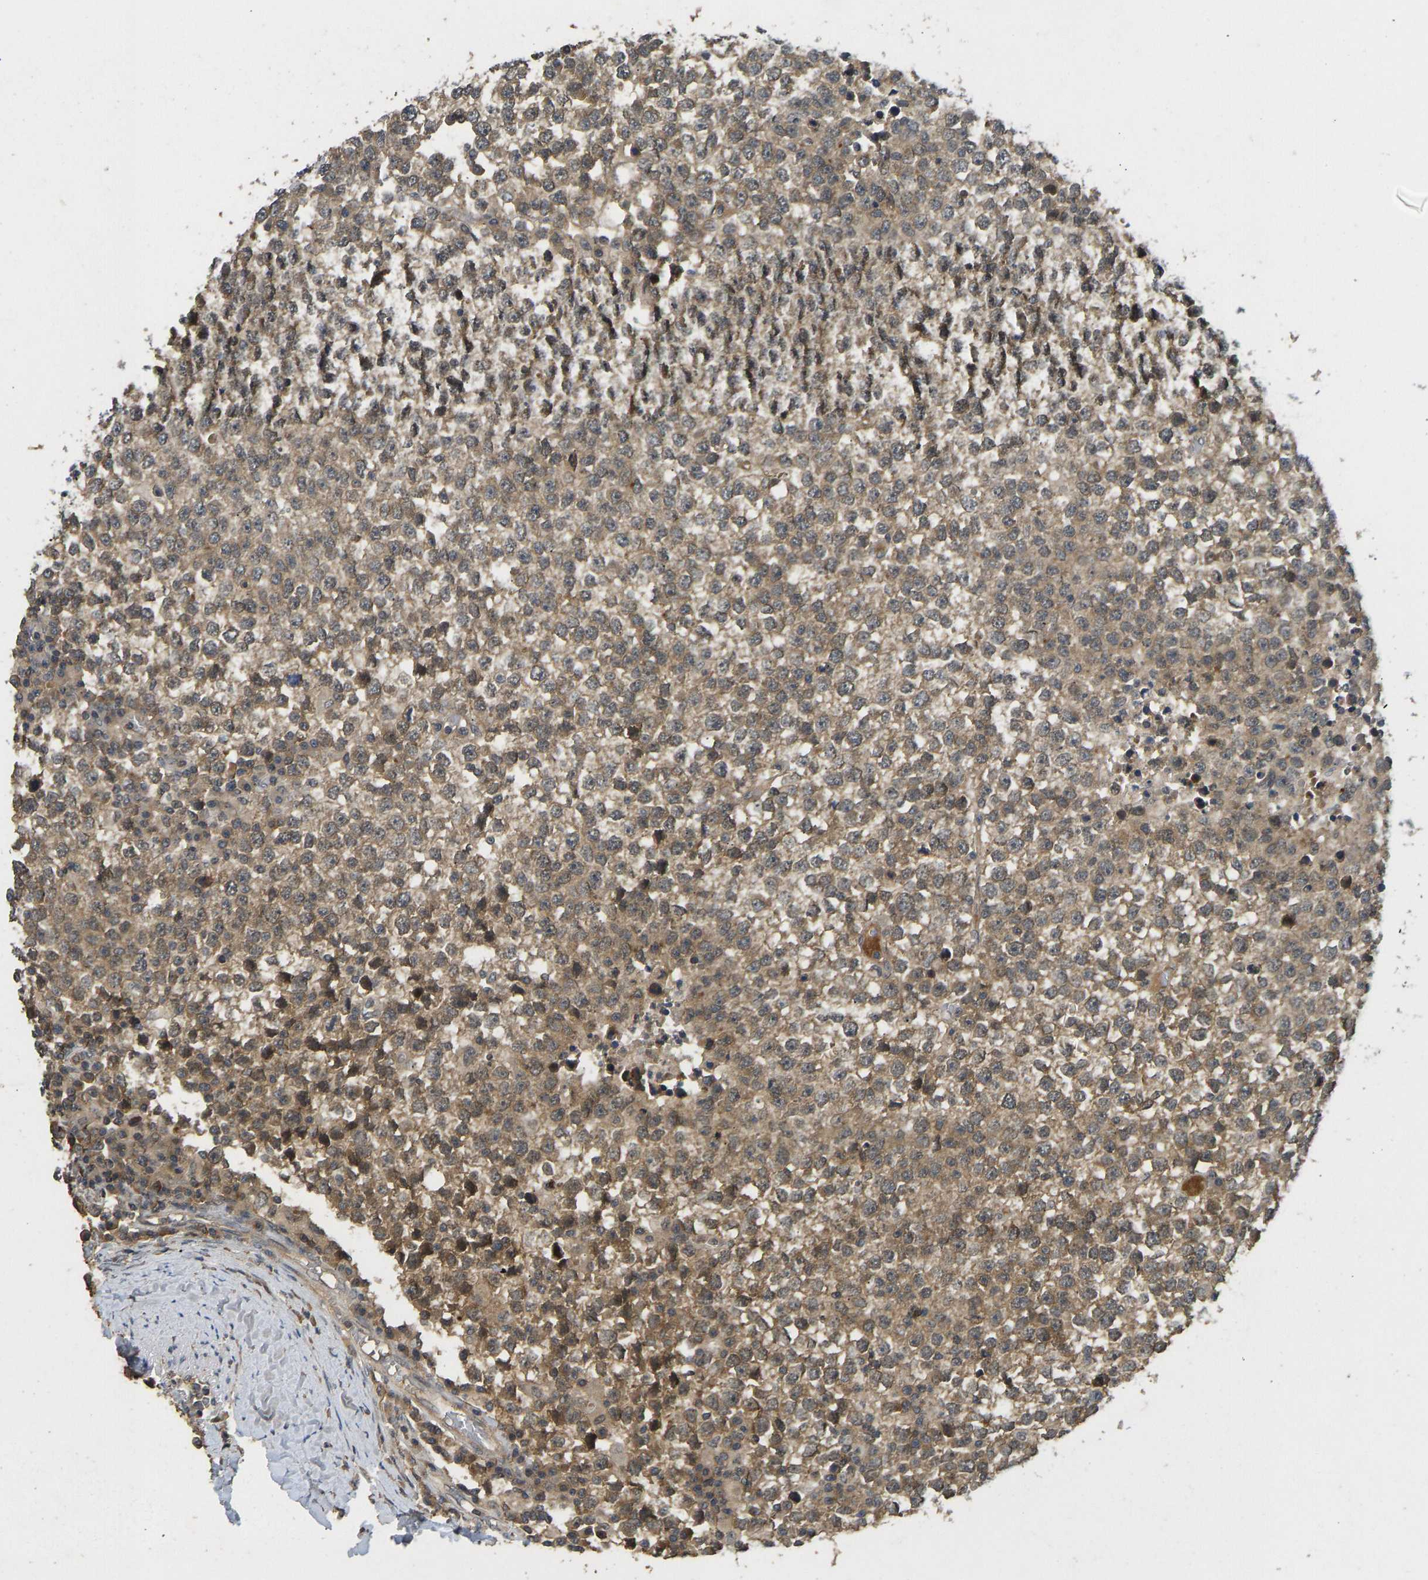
{"staining": {"intensity": "moderate", "quantity": ">75%", "location": "cytoplasmic/membranous"}, "tissue": "testis cancer", "cell_type": "Tumor cells", "image_type": "cancer", "snomed": [{"axis": "morphology", "description": "Seminoma, NOS"}, {"axis": "topography", "description": "Testis"}], "caption": "A micrograph of testis seminoma stained for a protein demonstrates moderate cytoplasmic/membranous brown staining in tumor cells.", "gene": "NDRG3", "patient": {"sex": "male", "age": 65}}